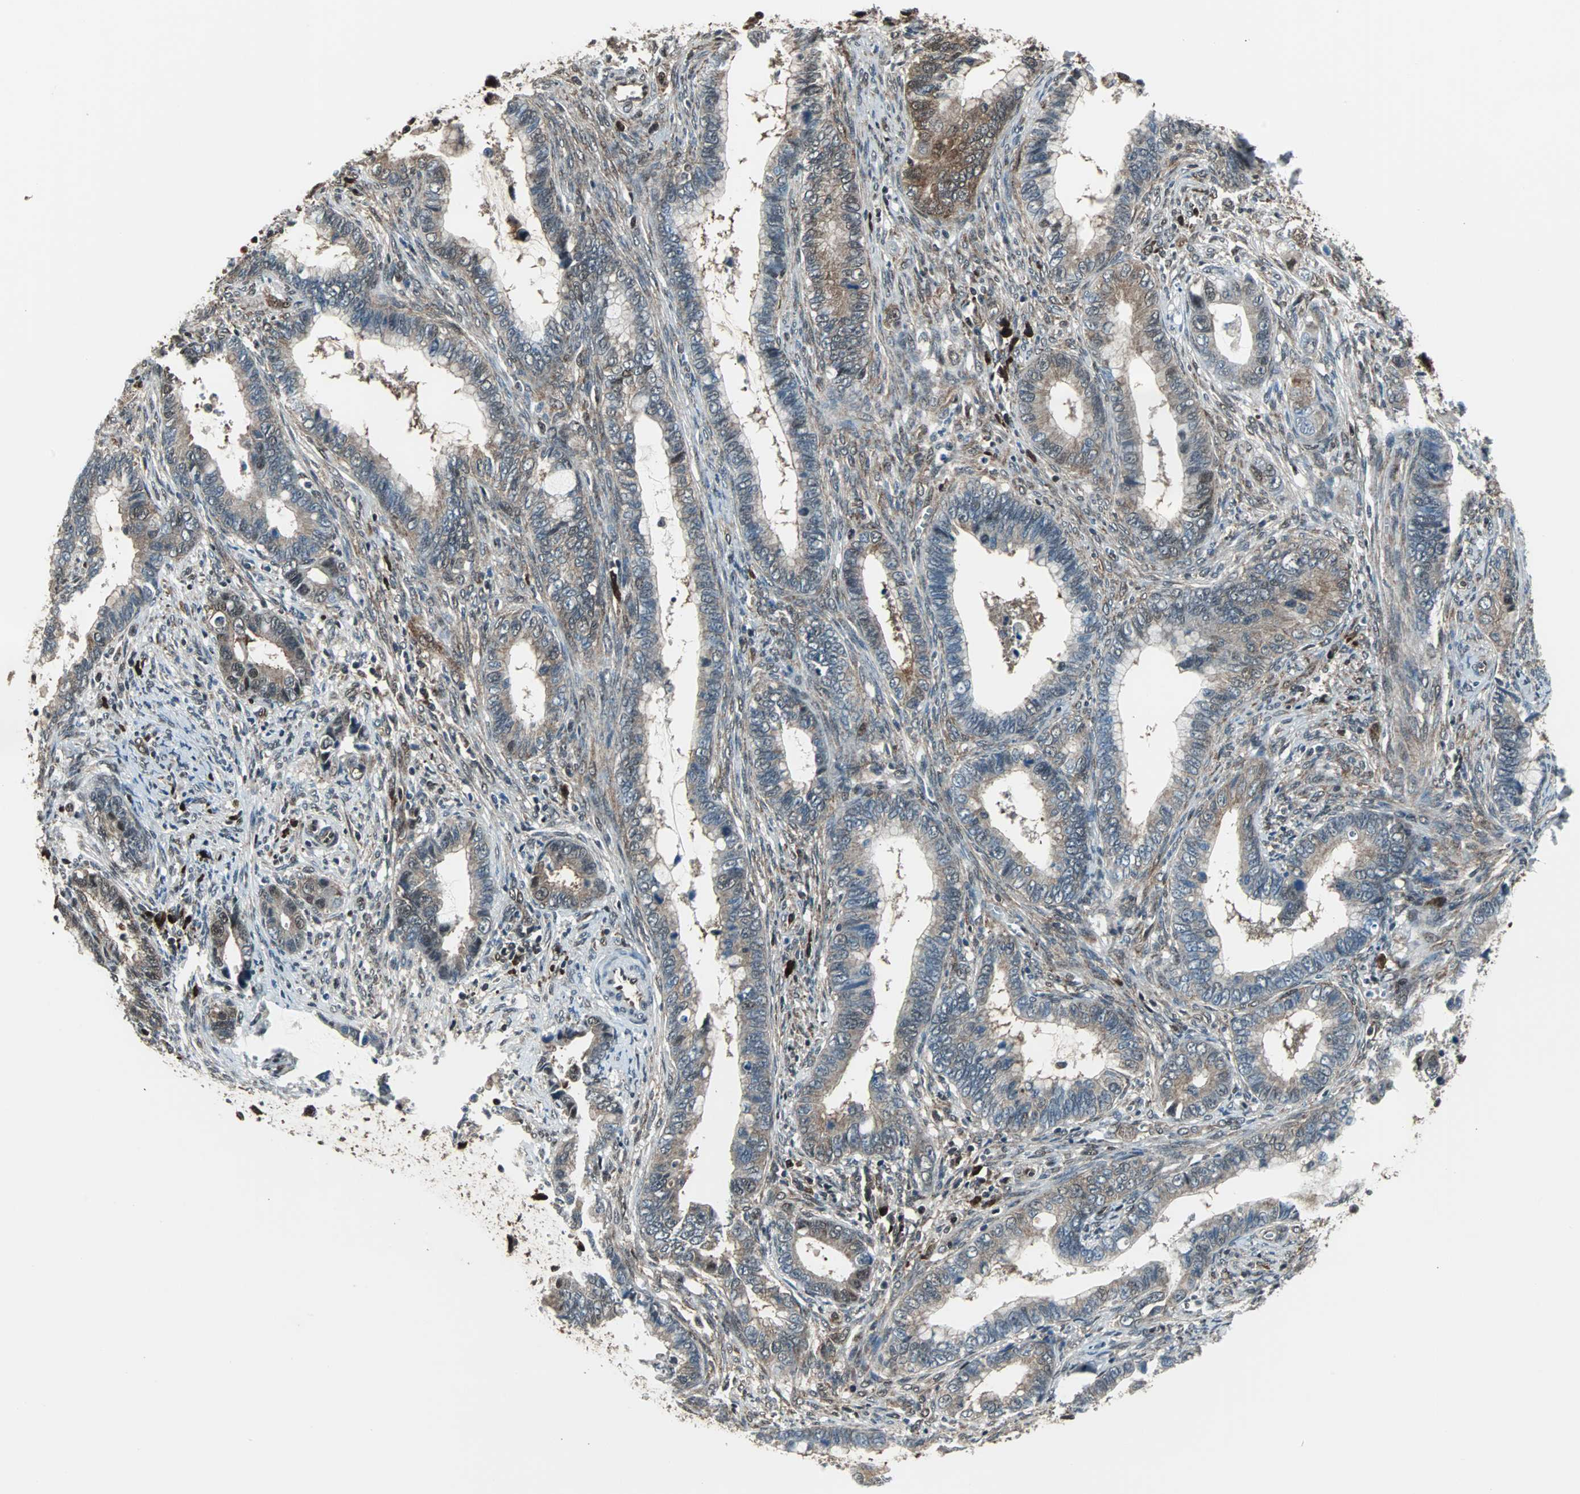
{"staining": {"intensity": "weak", "quantity": ">75%", "location": "cytoplasmic/membranous,nuclear"}, "tissue": "cervical cancer", "cell_type": "Tumor cells", "image_type": "cancer", "snomed": [{"axis": "morphology", "description": "Adenocarcinoma, NOS"}, {"axis": "topography", "description": "Cervix"}], "caption": "Immunohistochemical staining of adenocarcinoma (cervical) exhibits low levels of weak cytoplasmic/membranous and nuclear protein expression in about >75% of tumor cells.", "gene": "VCP", "patient": {"sex": "female", "age": 44}}